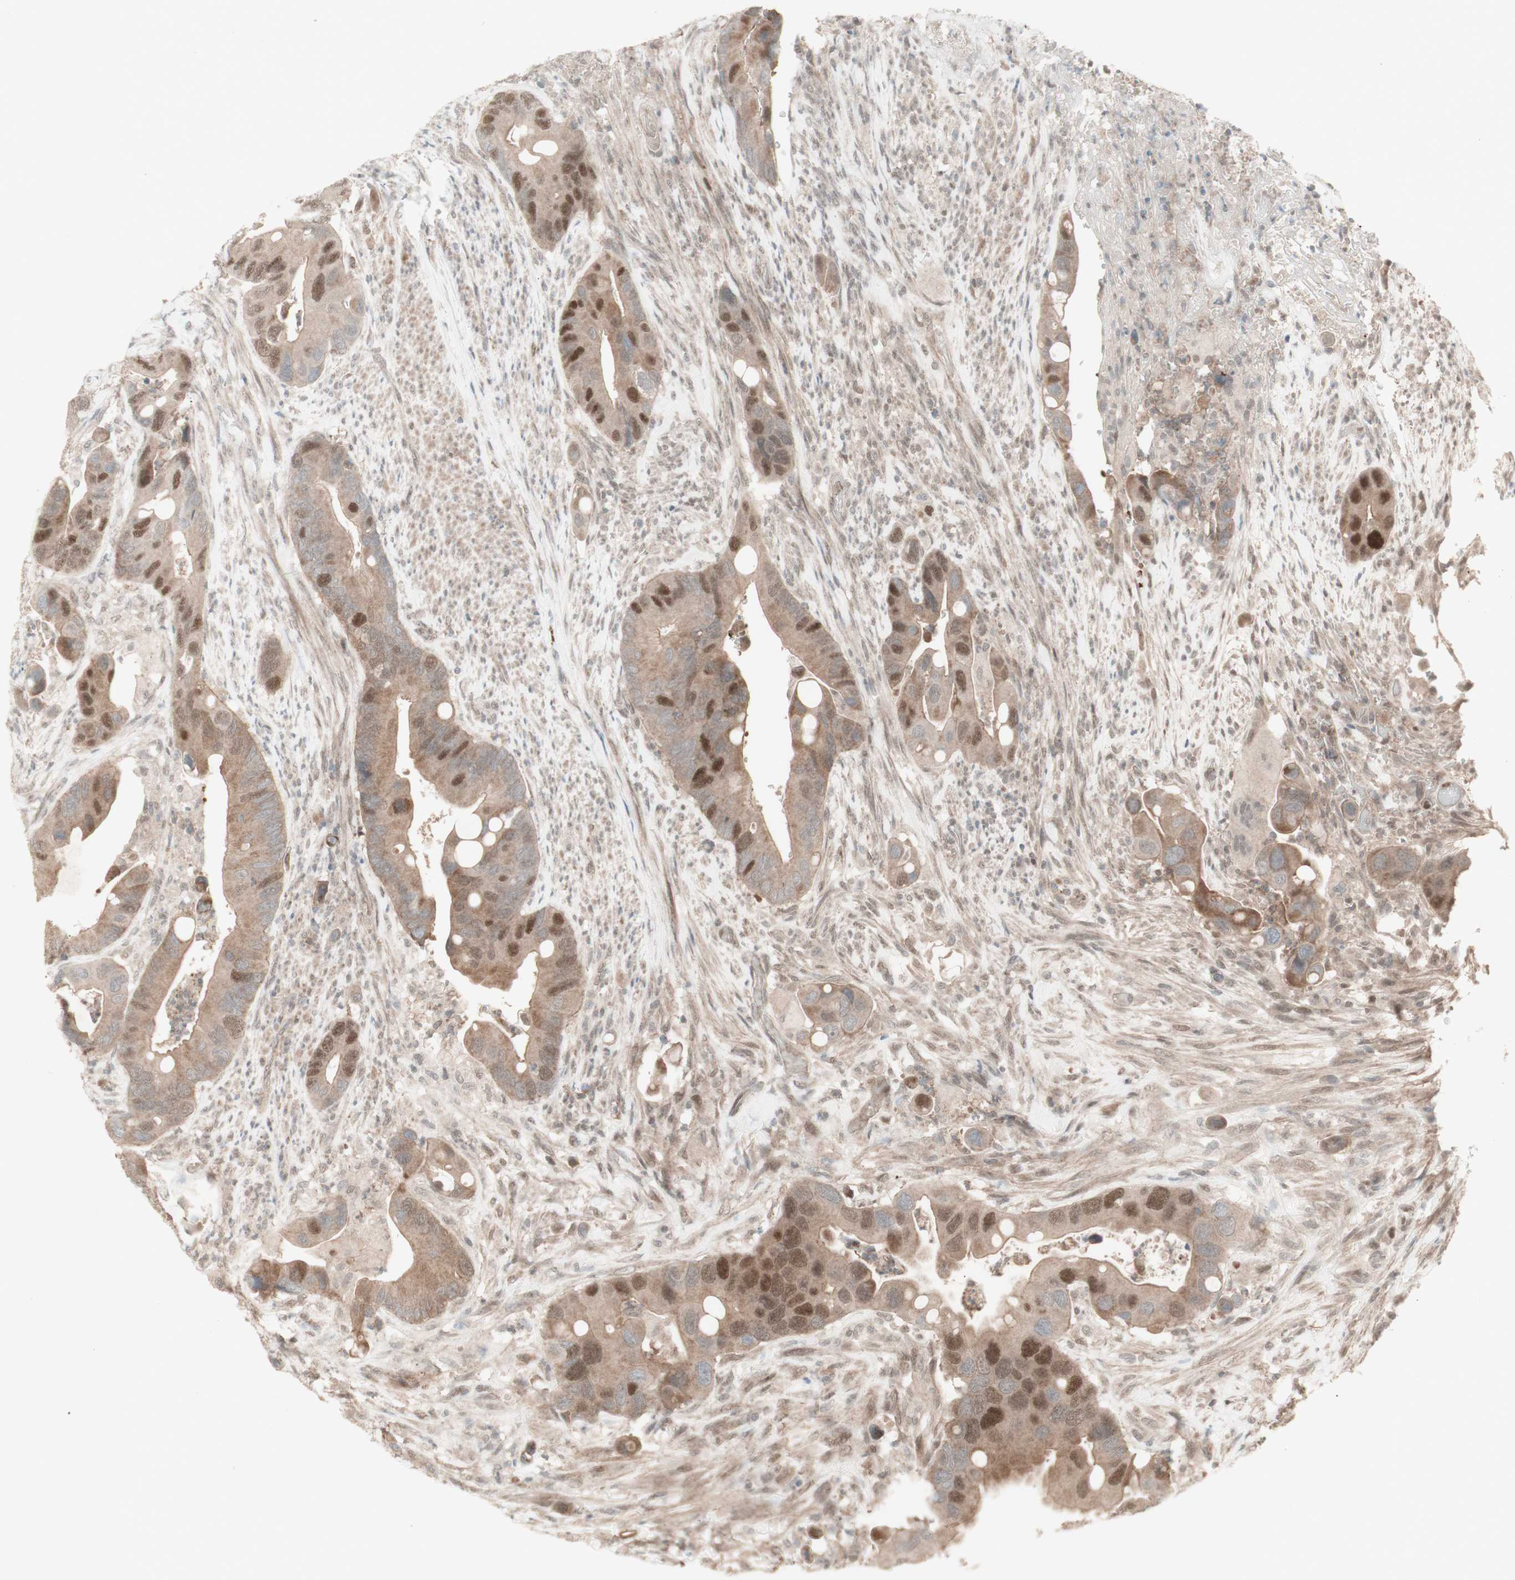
{"staining": {"intensity": "moderate", "quantity": "25%-75%", "location": "cytoplasmic/membranous,nuclear"}, "tissue": "colorectal cancer", "cell_type": "Tumor cells", "image_type": "cancer", "snomed": [{"axis": "morphology", "description": "Adenocarcinoma, NOS"}, {"axis": "topography", "description": "Rectum"}], "caption": "DAB immunohistochemical staining of colorectal cancer (adenocarcinoma) demonstrates moderate cytoplasmic/membranous and nuclear protein positivity in about 25%-75% of tumor cells. (DAB = brown stain, brightfield microscopy at high magnification).", "gene": "MSH6", "patient": {"sex": "female", "age": 57}}